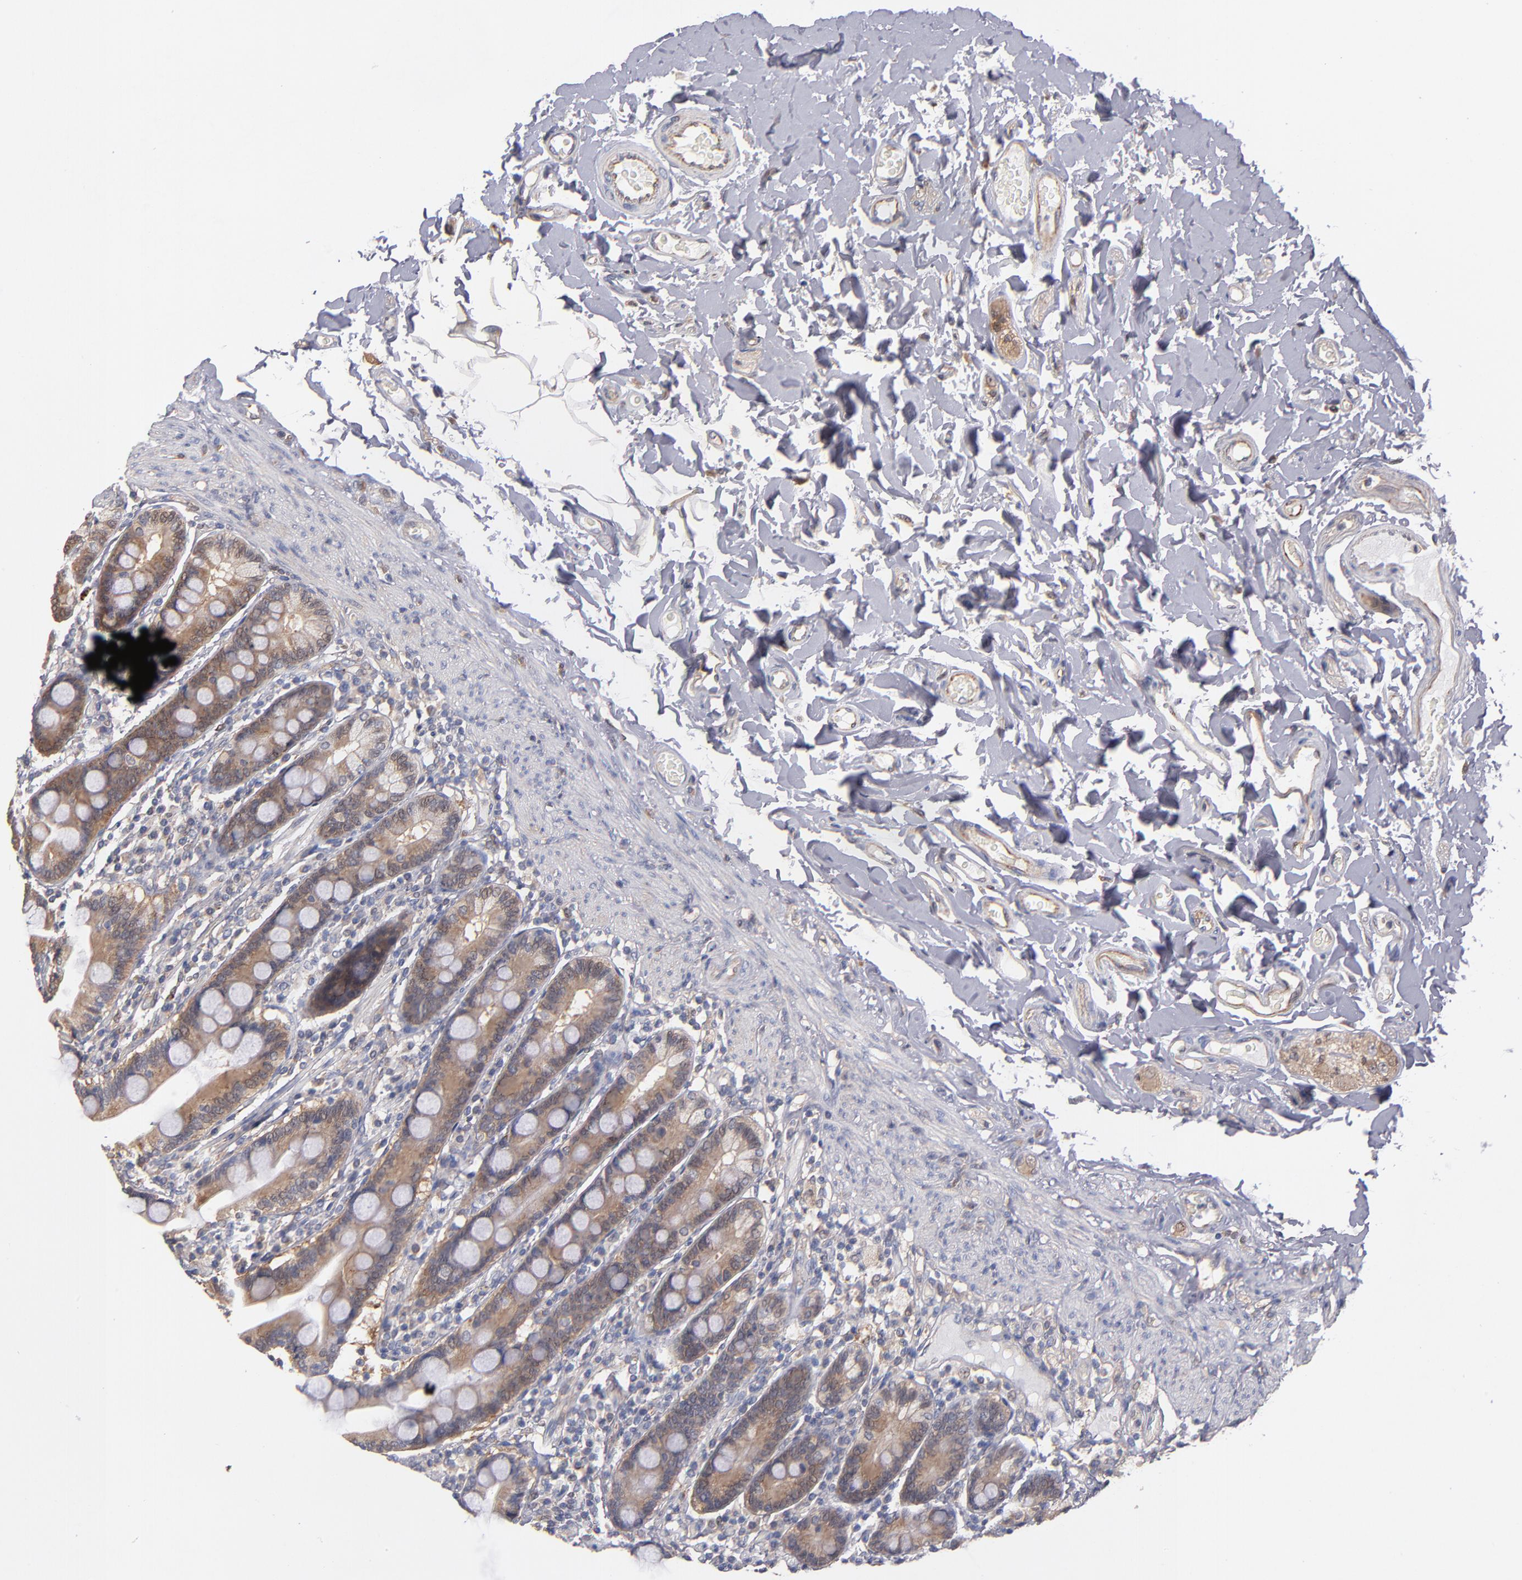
{"staining": {"intensity": "moderate", "quantity": "25%-75%", "location": "cytoplasmic/membranous"}, "tissue": "duodenum", "cell_type": "Glandular cells", "image_type": "normal", "snomed": [{"axis": "morphology", "description": "Normal tissue, NOS"}, {"axis": "topography", "description": "Duodenum"}], "caption": "Immunohistochemical staining of normal duodenum displays moderate cytoplasmic/membranous protein expression in about 25%-75% of glandular cells. The protein of interest is stained brown, and the nuclei are stained in blue (DAB (3,3'-diaminobenzidine) IHC with brightfield microscopy, high magnification).", "gene": "GMFB", "patient": {"sex": "male", "age": 73}}